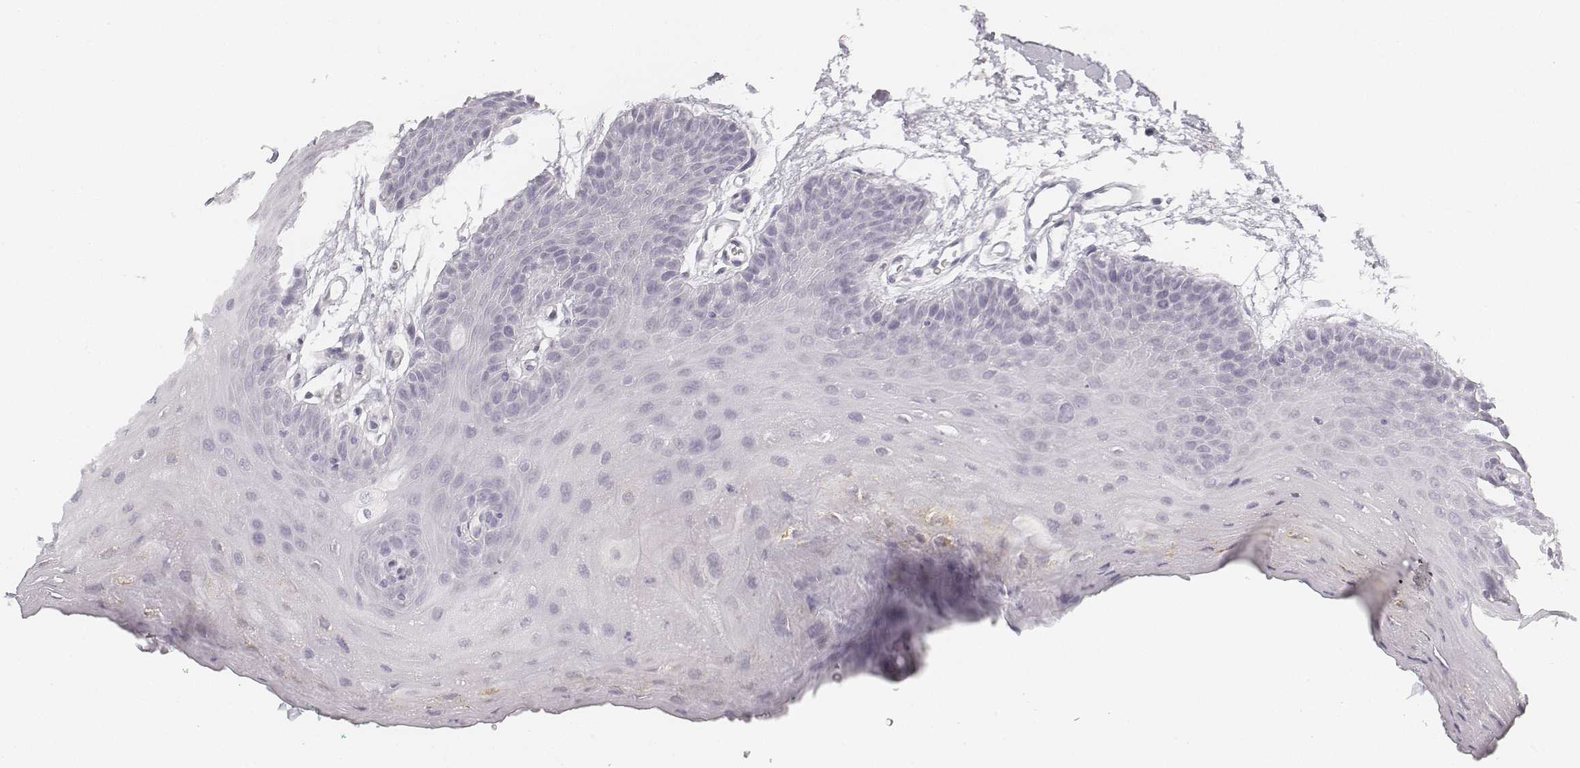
{"staining": {"intensity": "negative", "quantity": "none", "location": "none"}, "tissue": "oral mucosa", "cell_type": "Squamous epithelial cells", "image_type": "normal", "snomed": [{"axis": "morphology", "description": "Normal tissue, NOS"}, {"axis": "morphology", "description": "Squamous cell carcinoma, NOS"}, {"axis": "topography", "description": "Oral tissue"}, {"axis": "topography", "description": "Head-Neck"}], "caption": "Immunohistochemistry photomicrograph of unremarkable human oral mucosa stained for a protein (brown), which shows no staining in squamous epithelial cells.", "gene": "KRT25", "patient": {"sex": "female", "age": 50}}